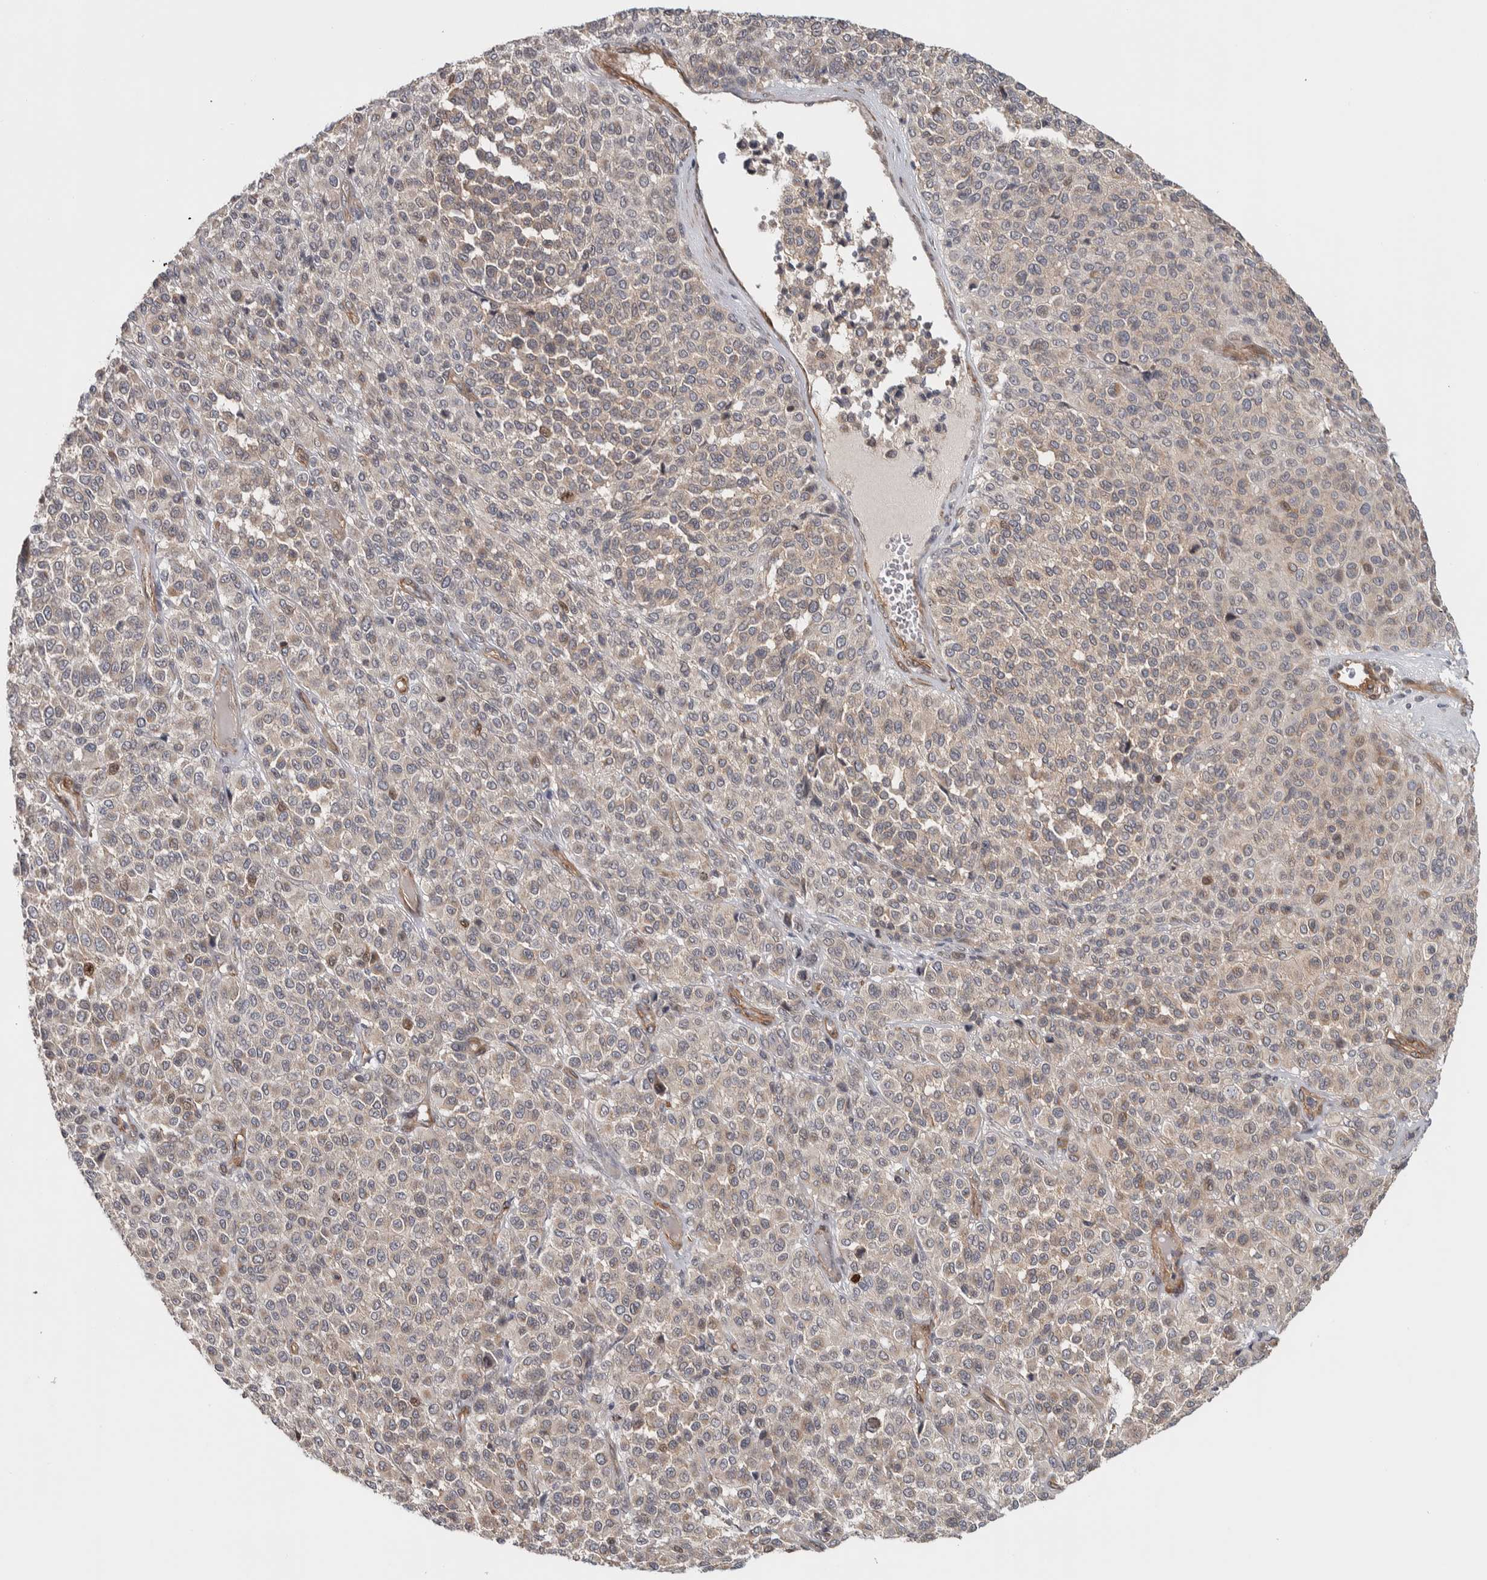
{"staining": {"intensity": "weak", "quantity": "<25%", "location": "cytoplasmic/membranous"}, "tissue": "melanoma", "cell_type": "Tumor cells", "image_type": "cancer", "snomed": [{"axis": "morphology", "description": "Malignant melanoma, Metastatic site"}, {"axis": "topography", "description": "Pancreas"}], "caption": "IHC histopathology image of neoplastic tissue: malignant melanoma (metastatic site) stained with DAB (3,3'-diaminobenzidine) exhibits no significant protein expression in tumor cells. The staining was performed using DAB (3,3'-diaminobenzidine) to visualize the protein expression in brown, while the nuclei were stained in blue with hematoxylin (Magnification: 20x).", "gene": "CHMP4C", "patient": {"sex": "female", "age": 30}}